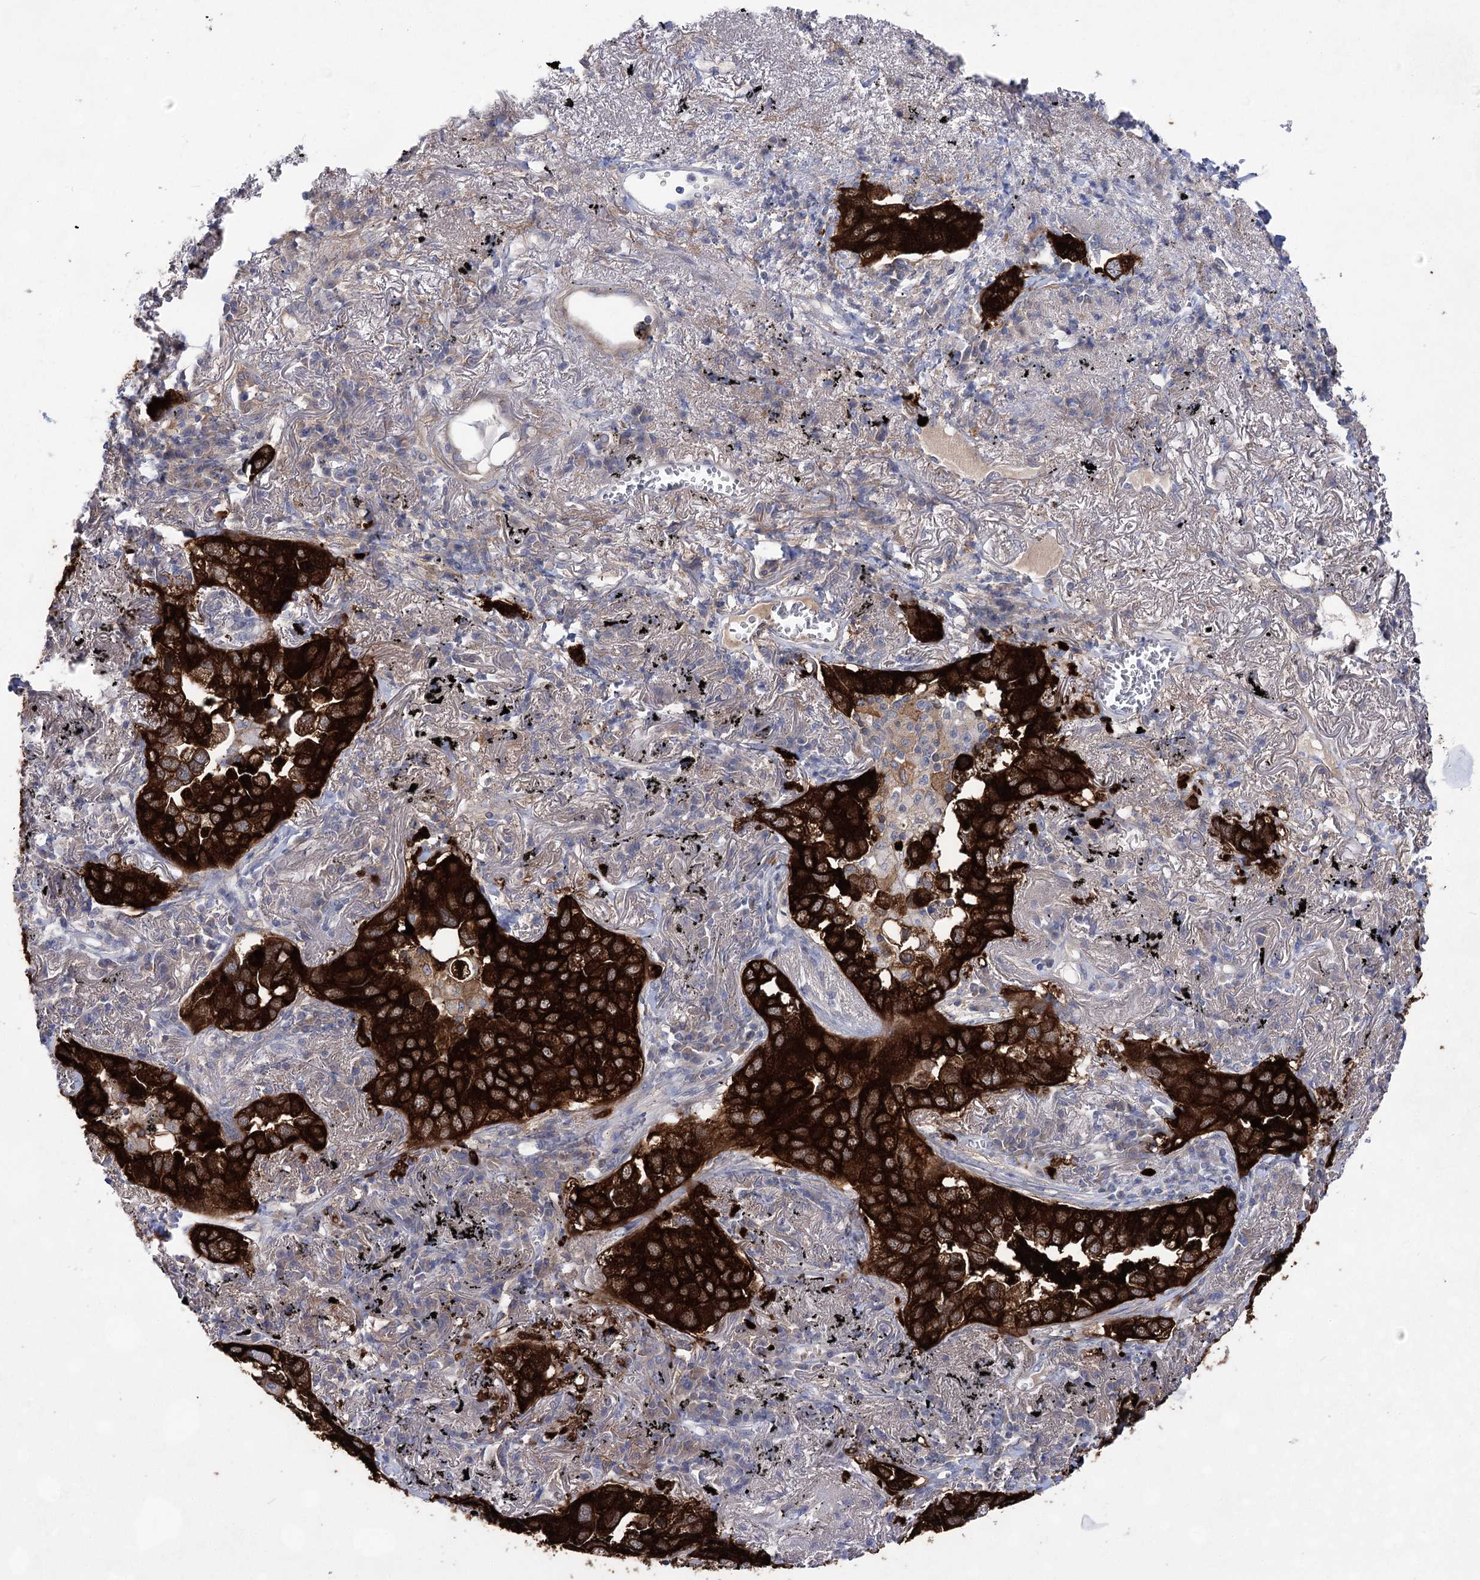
{"staining": {"intensity": "strong", "quantity": ">75%", "location": "cytoplasmic/membranous"}, "tissue": "lung cancer", "cell_type": "Tumor cells", "image_type": "cancer", "snomed": [{"axis": "morphology", "description": "Adenocarcinoma, NOS"}, {"axis": "topography", "description": "Lung"}], "caption": "Lung adenocarcinoma stained with a protein marker reveals strong staining in tumor cells.", "gene": "UGDH", "patient": {"sex": "male", "age": 65}}